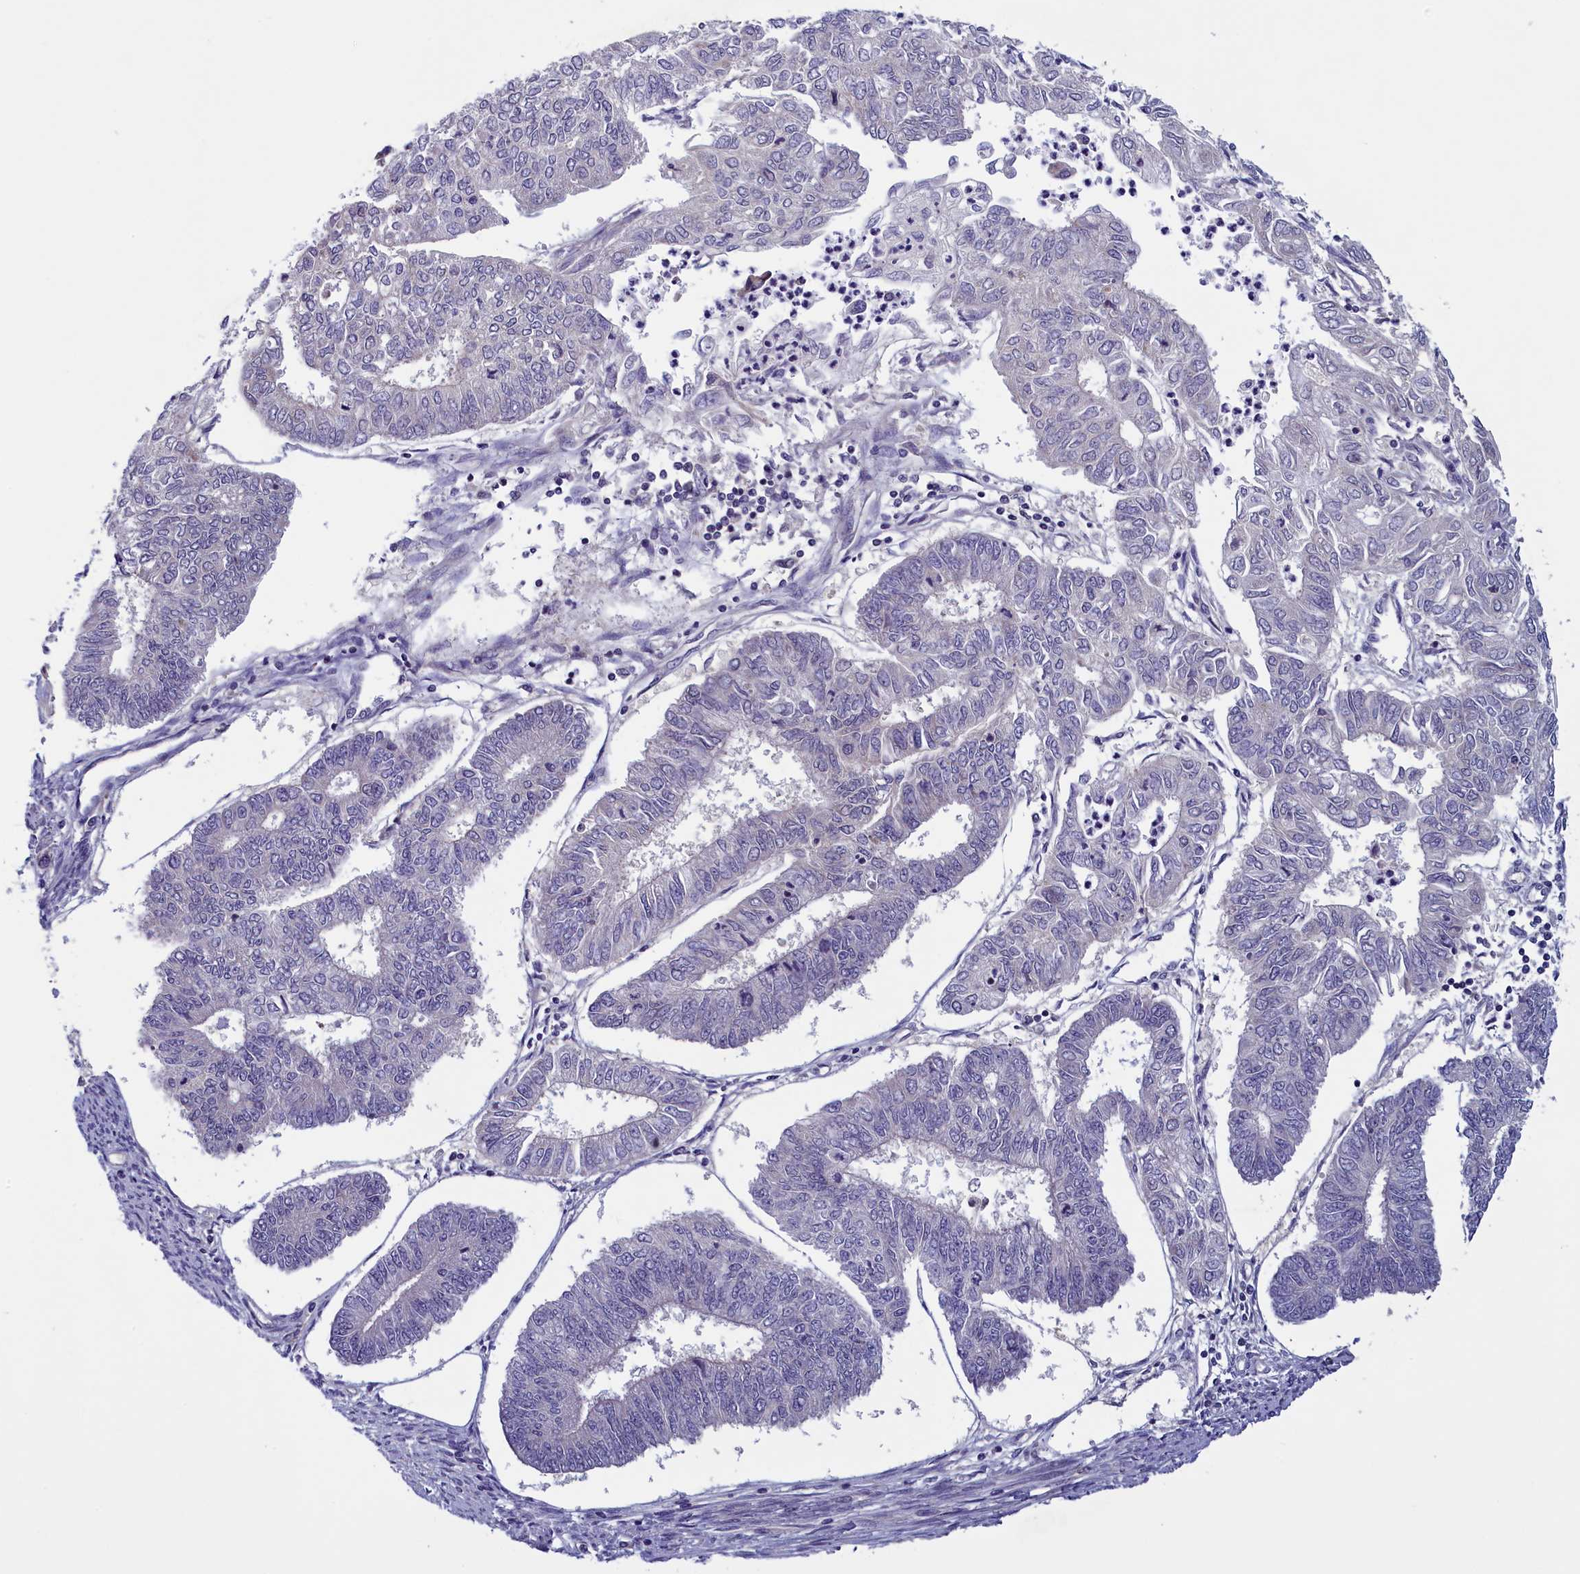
{"staining": {"intensity": "negative", "quantity": "none", "location": "none"}, "tissue": "endometrial cancer", "cell_type": "Tumor cells", "image_type": "cancer", "snomed": [{"axis": "morphology", "description": "Adenocarcinoma, NOS"}, {"axis": "topography", "description": "Endometrium"}], "caption": "This is an IHC image of human endometrial adenocarcinoma. There is no staining in tumor cells.", "gene": "NUBP1", "patient": {"sex": "female", "age": 68}}